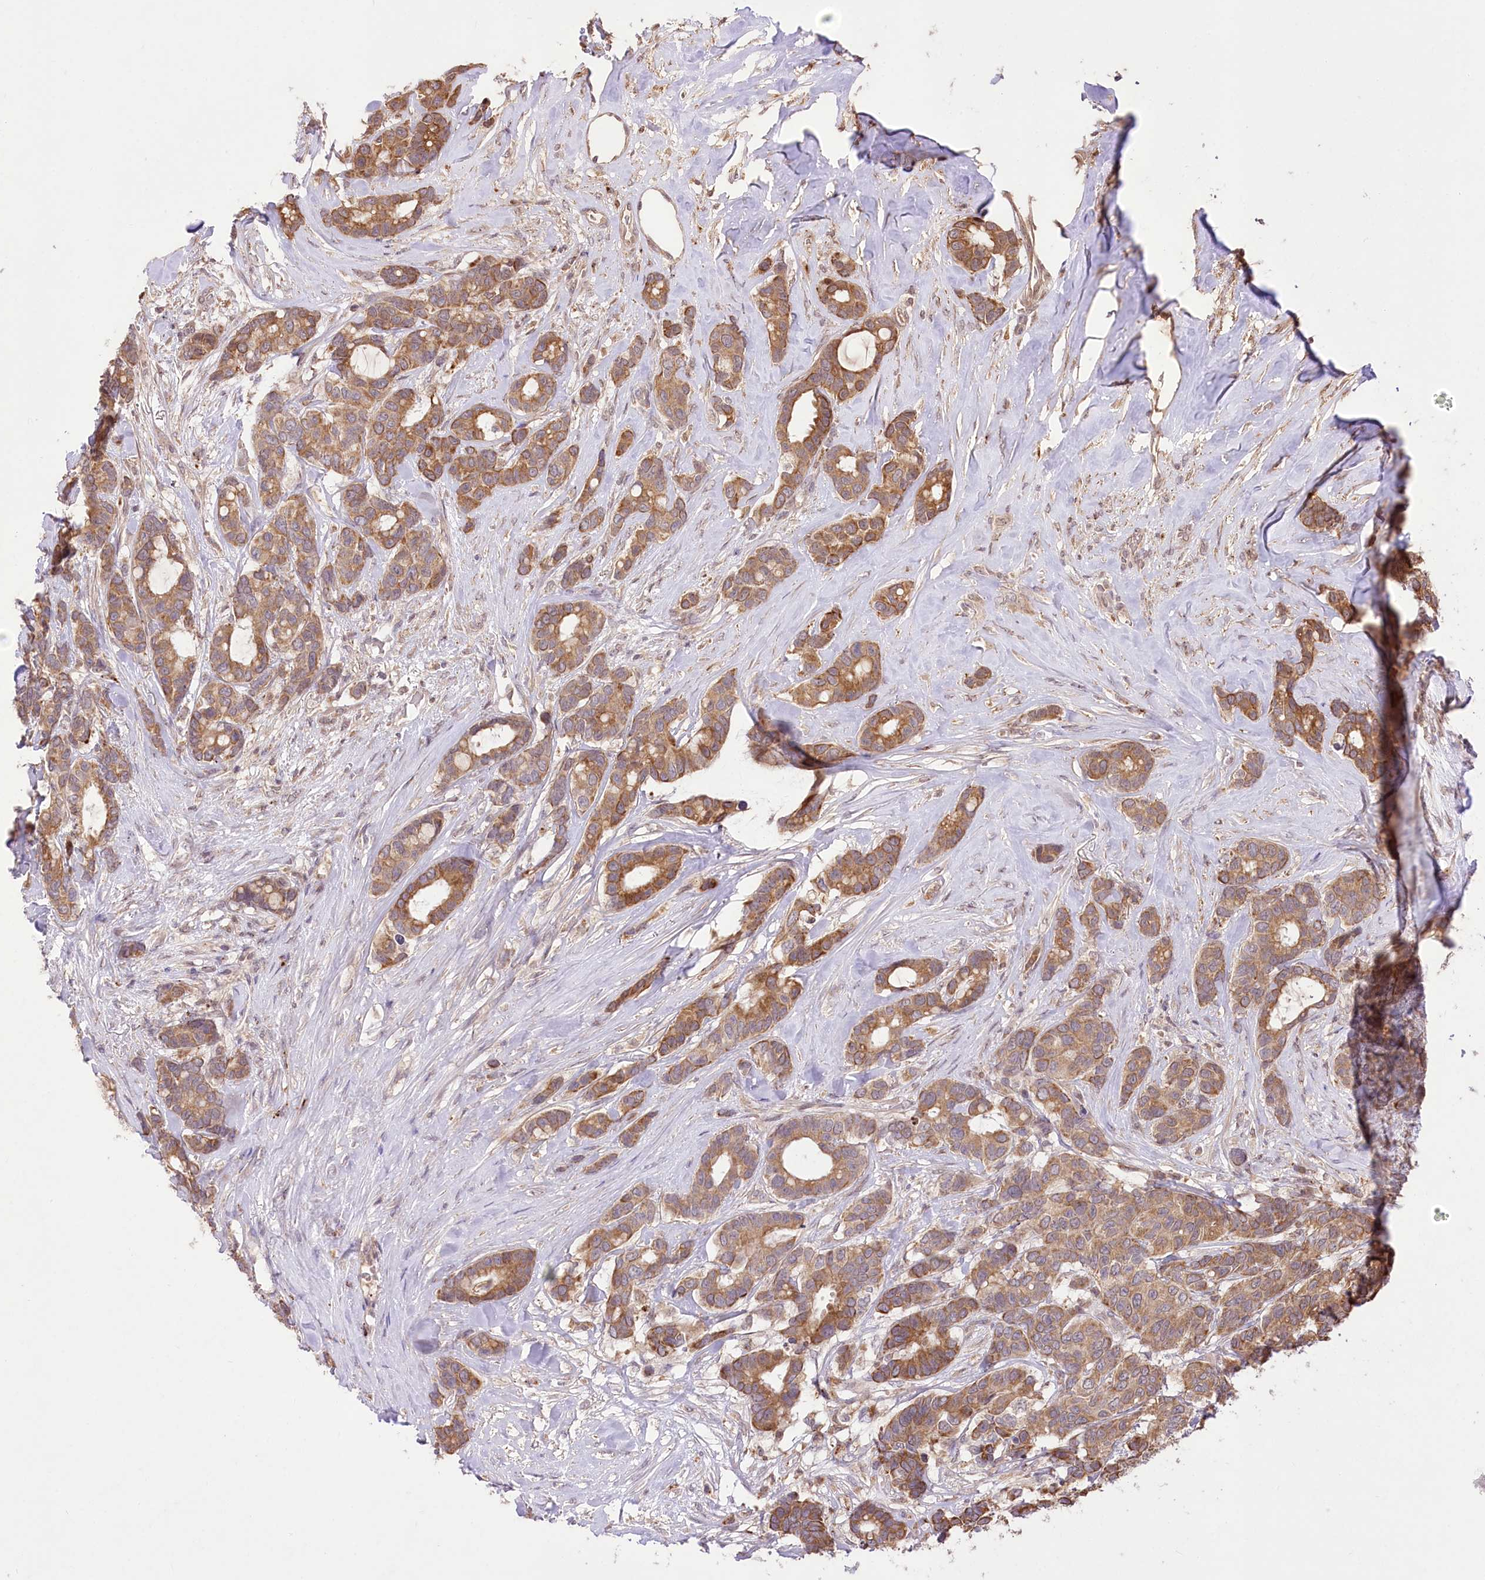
{"staining": {"intensity": "strong", "quantity": ">75%", "location": "cytoplasmic/membranous"}, "tissue": "breast cancer", "cell_type": "Tumor cells", "image_type": "cancer", "snomed": [{"axis": "morphology", "description": "Duct carcinoma"}, {"axis": "topography", "description": "Breast"}], "caption": "Immunohistochemistry (DAB (3,3'-diaminobenzidine)) staining of infiltrating ductal carcinoma (breast) reveals strong cytoplasmic/membranous protein expression in about >75% of tumor cells.", "gene": "HELT", "patient": {"sex": "female", "age": 87}}